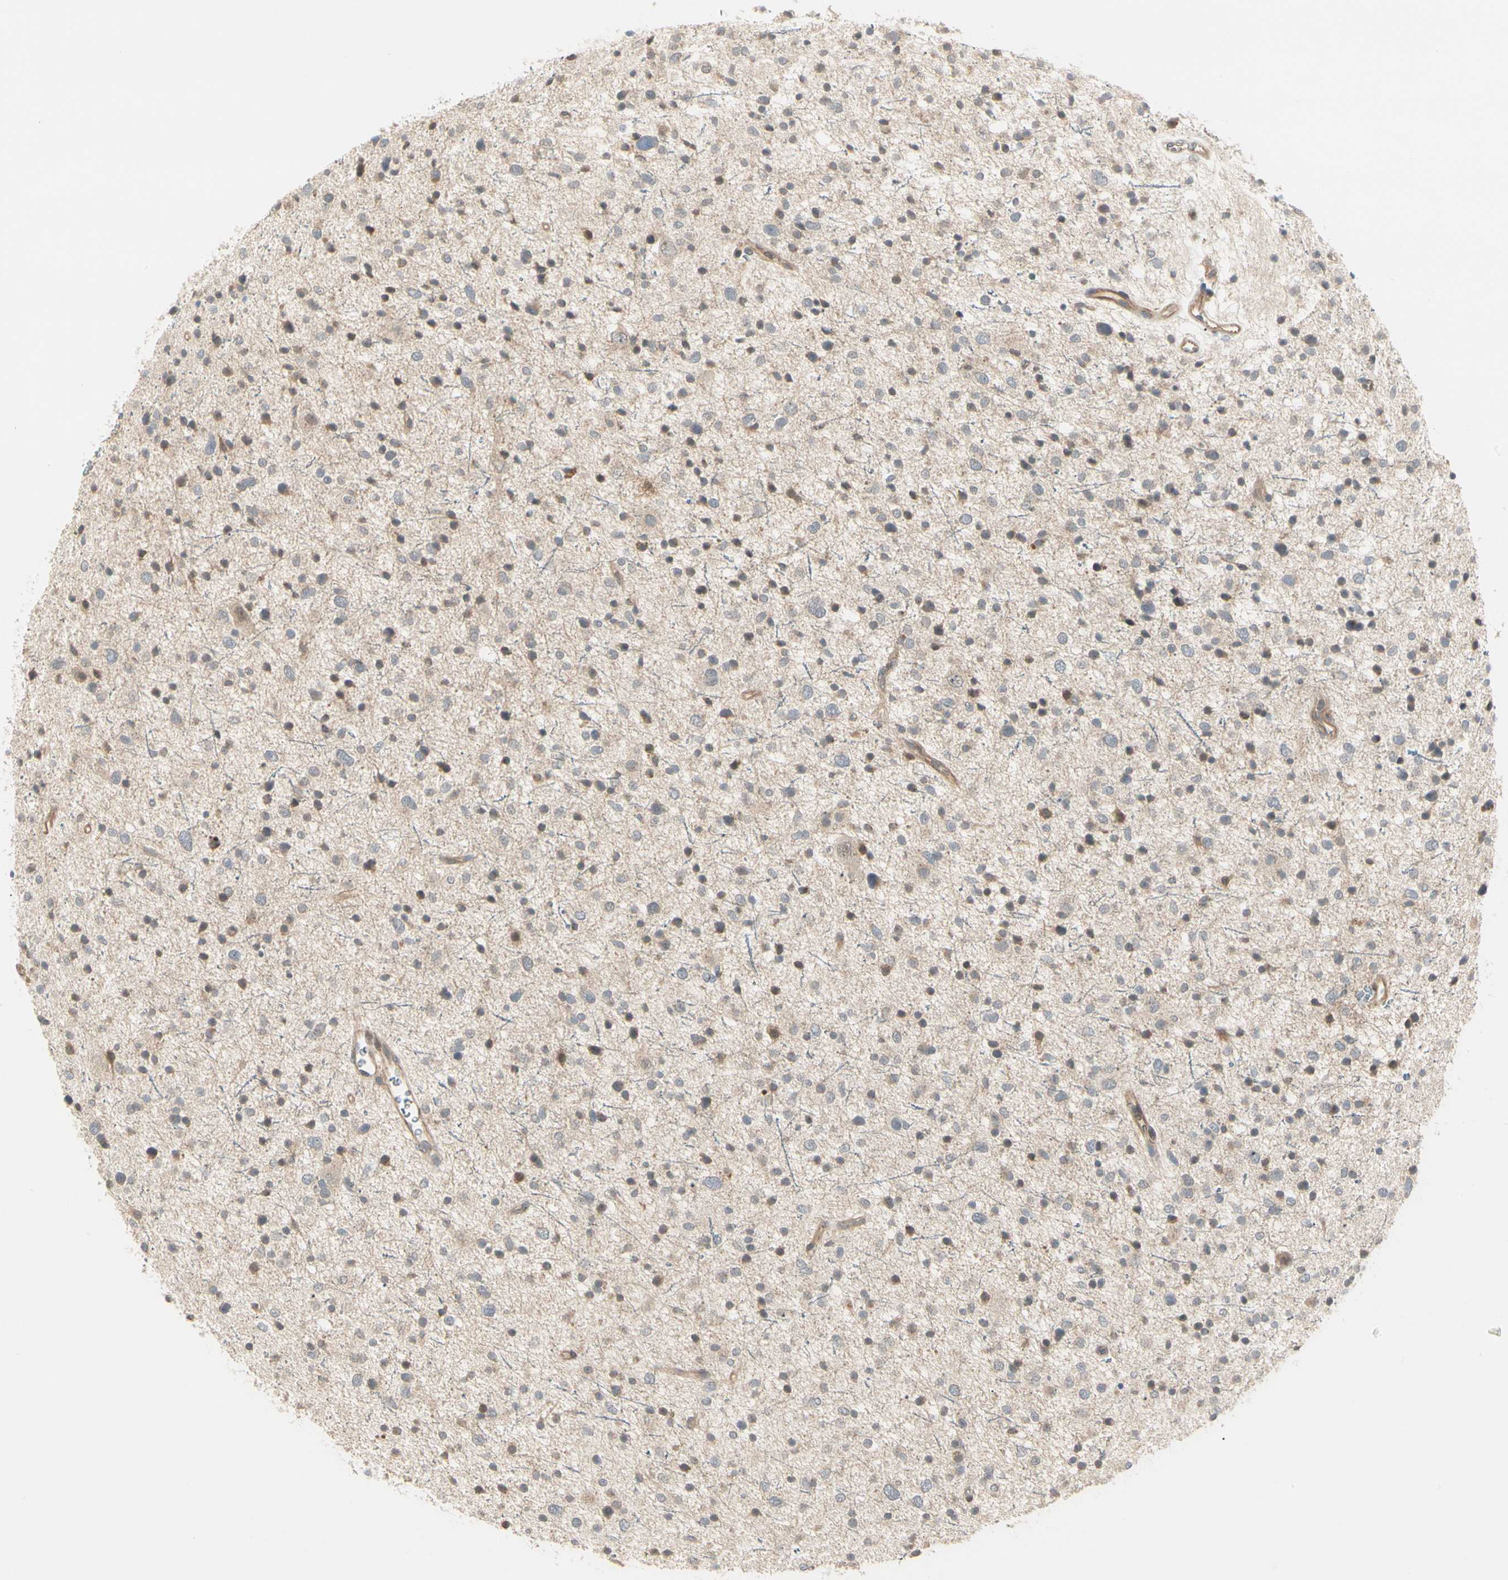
{"staining": {"intensity": "weak", "quantity": ">75%", "location": "cytoplasmic/membranous"}, "tissue": "glioma", "cell_type": "Tumor cells", "image_type": "cancer", "snomed": [{"axis": "morphology", "description": "Glioma, malignant, Low grade"}, {"axis": "topography", "description": "Brain"}], "caption": "Protein expression analysis of glioma demonstrates weak cytoplasmic/membranous expression in about >75% of tumor cells.", "gene": "F2R", "patient": {"sex": "female", "age": 37}}